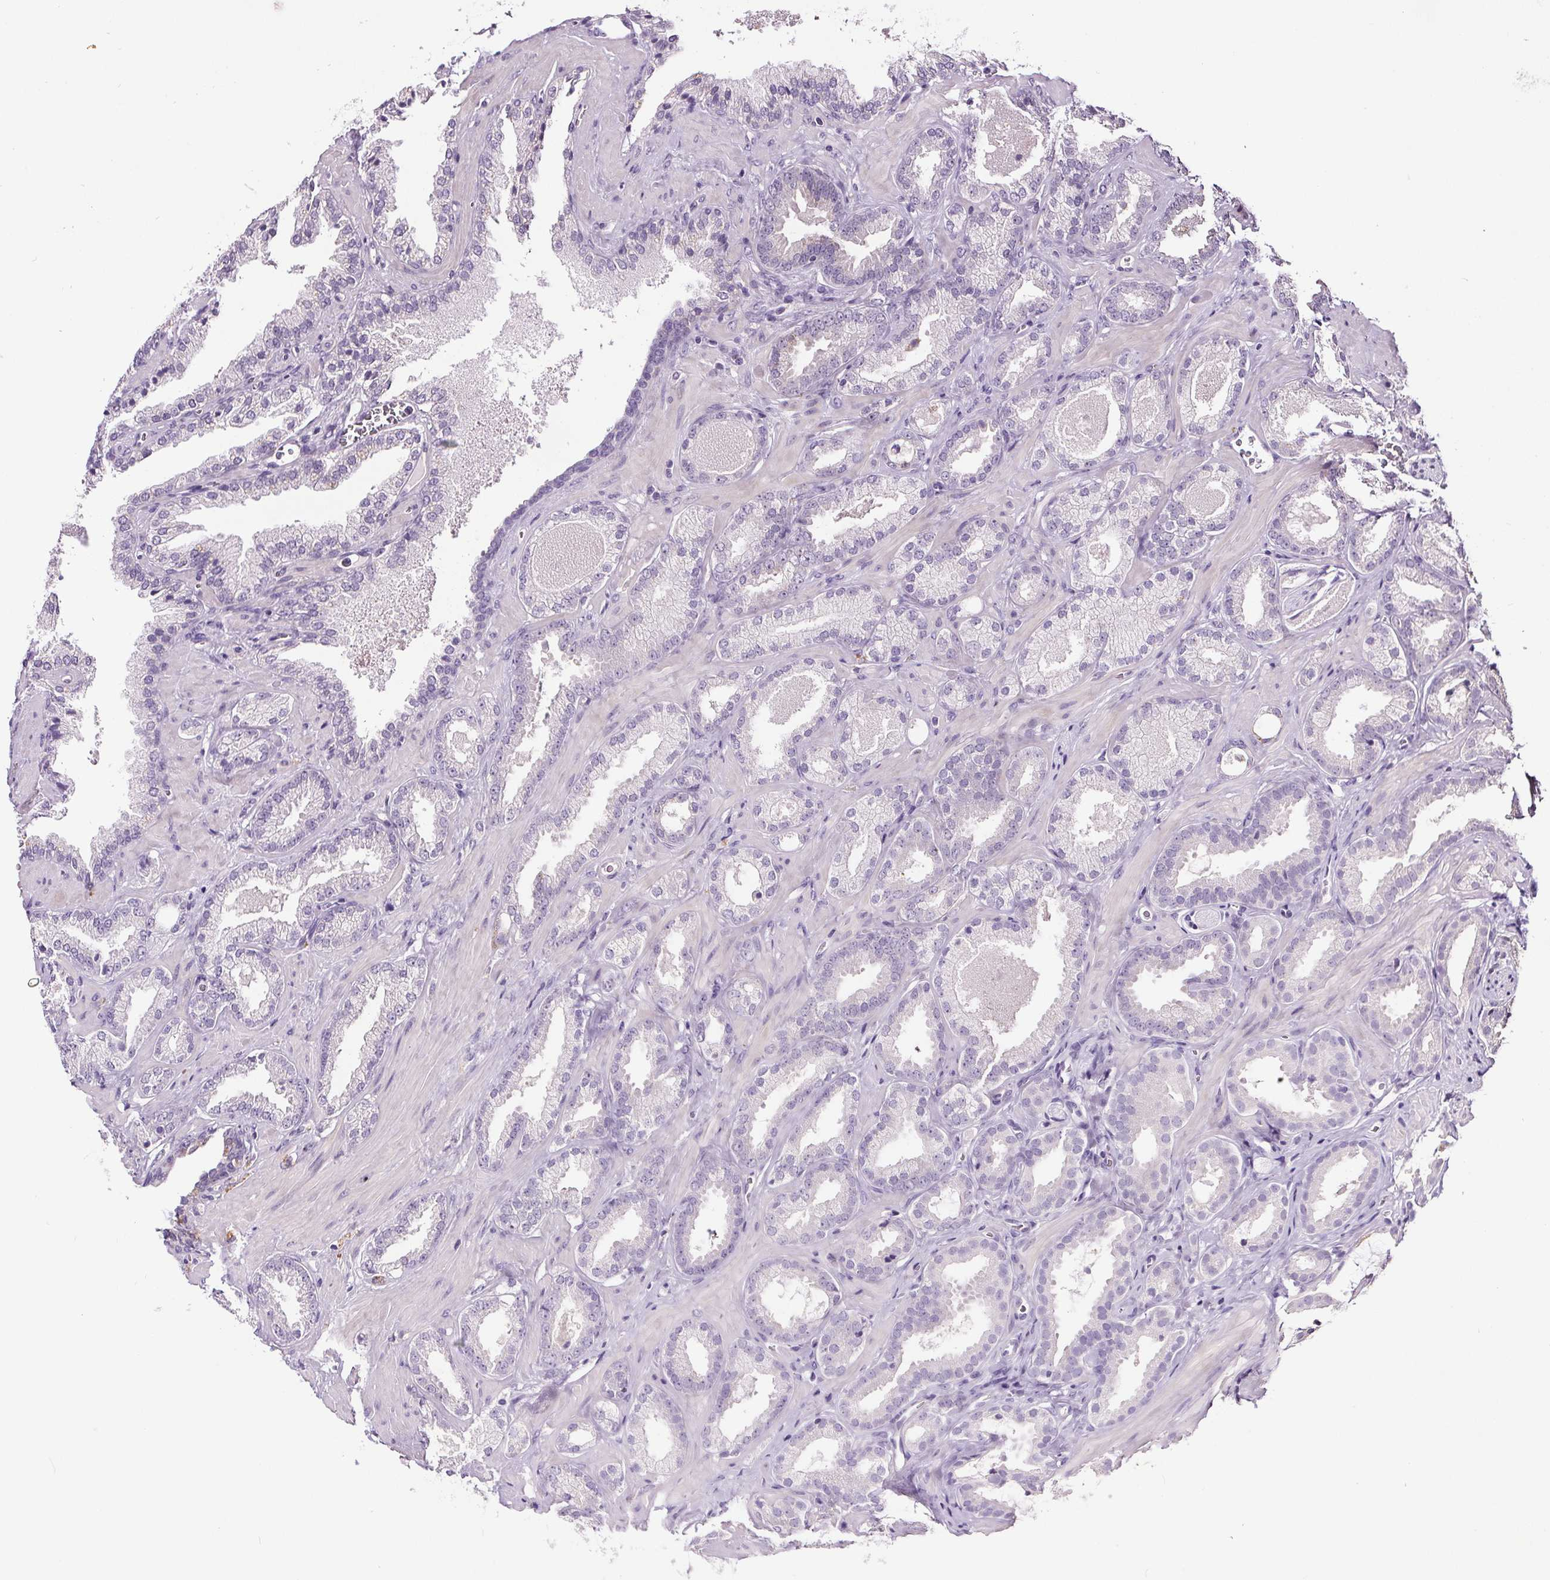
{"staining": {"intensity": "negative", "quantity": "none", "location": "none"}, "tissue": "prostate cancer", "cell_type": "Tumor cells", "image_type": "cancer", "snomed": [{"axis": "morphology", "description": "Adenocarcinoma, Low grade"}, {"axis": "topography", "description": "Prostate"}], "caption": "Prostate cancer (adenocarcinoma (low-grade)) stained for a protein using immunohistochemistry (IHC) demonstrates no positivity tumor cells.", "gene": "GPIHBP1", "patient": {"sex": "male", "age": 62}}